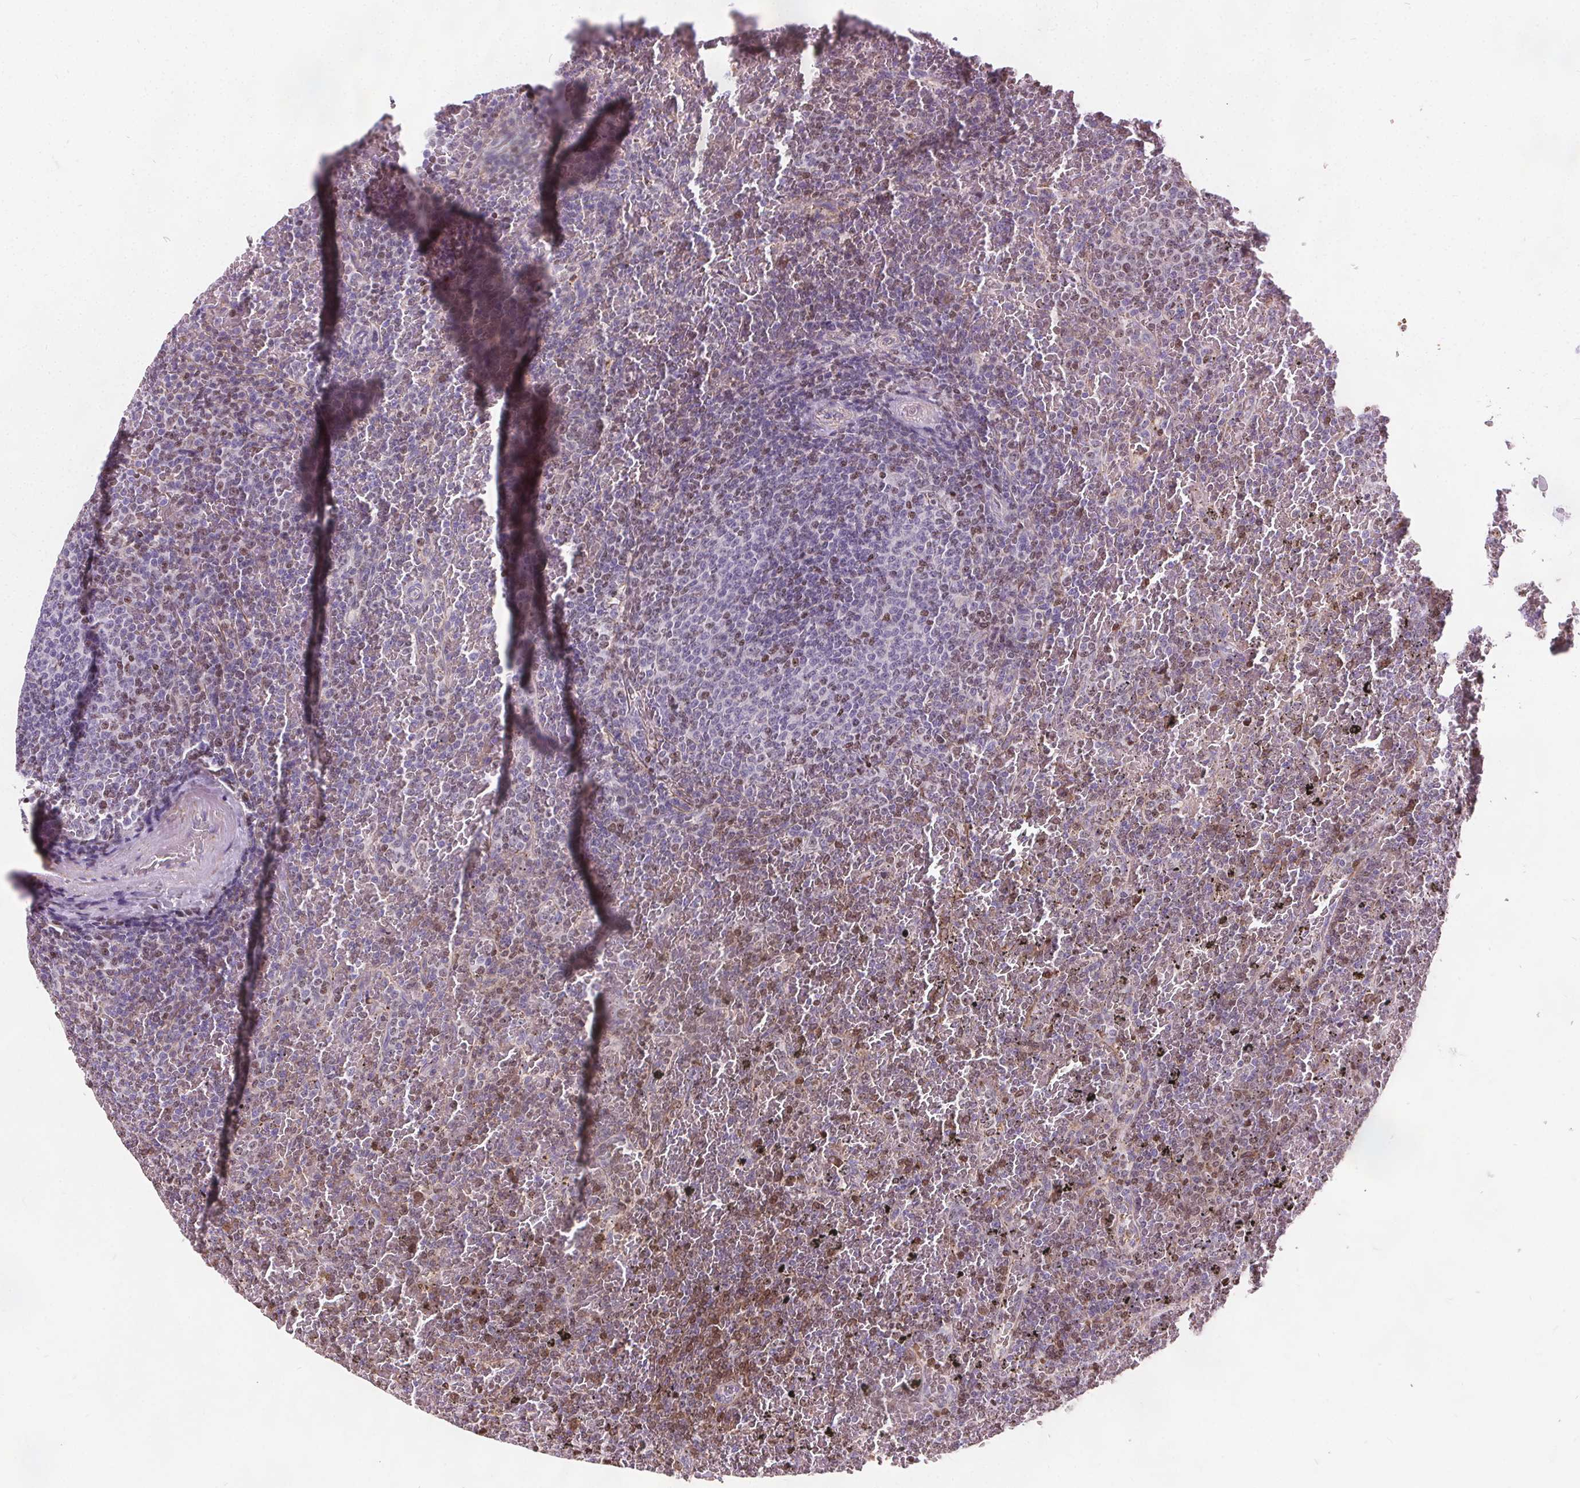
{"staining": {"intensity": "negative", "quantity": "none", "location": "none"}, "tissue": "lymphoma", "cell_type": "Tumor cells", "image_type": "cancer", "snomed": [{"axis": "morphology", "description": "Malignant lymphoma, non-Hodgkin's type, Low grade"}, {"axis": "topography", "description": "Spleen"}], "caption": "IHC image of neoplastic tissue: low-grade malignant lymphoma, non-Hodgkin's type stained with DAB shows no significant protein staining in tumor cells. (DAB immunohistochemistry (IHC) with hematoxylin counter stain).", "gene": "ISLR2", "patient": {"sex": "female", "age": 77}}